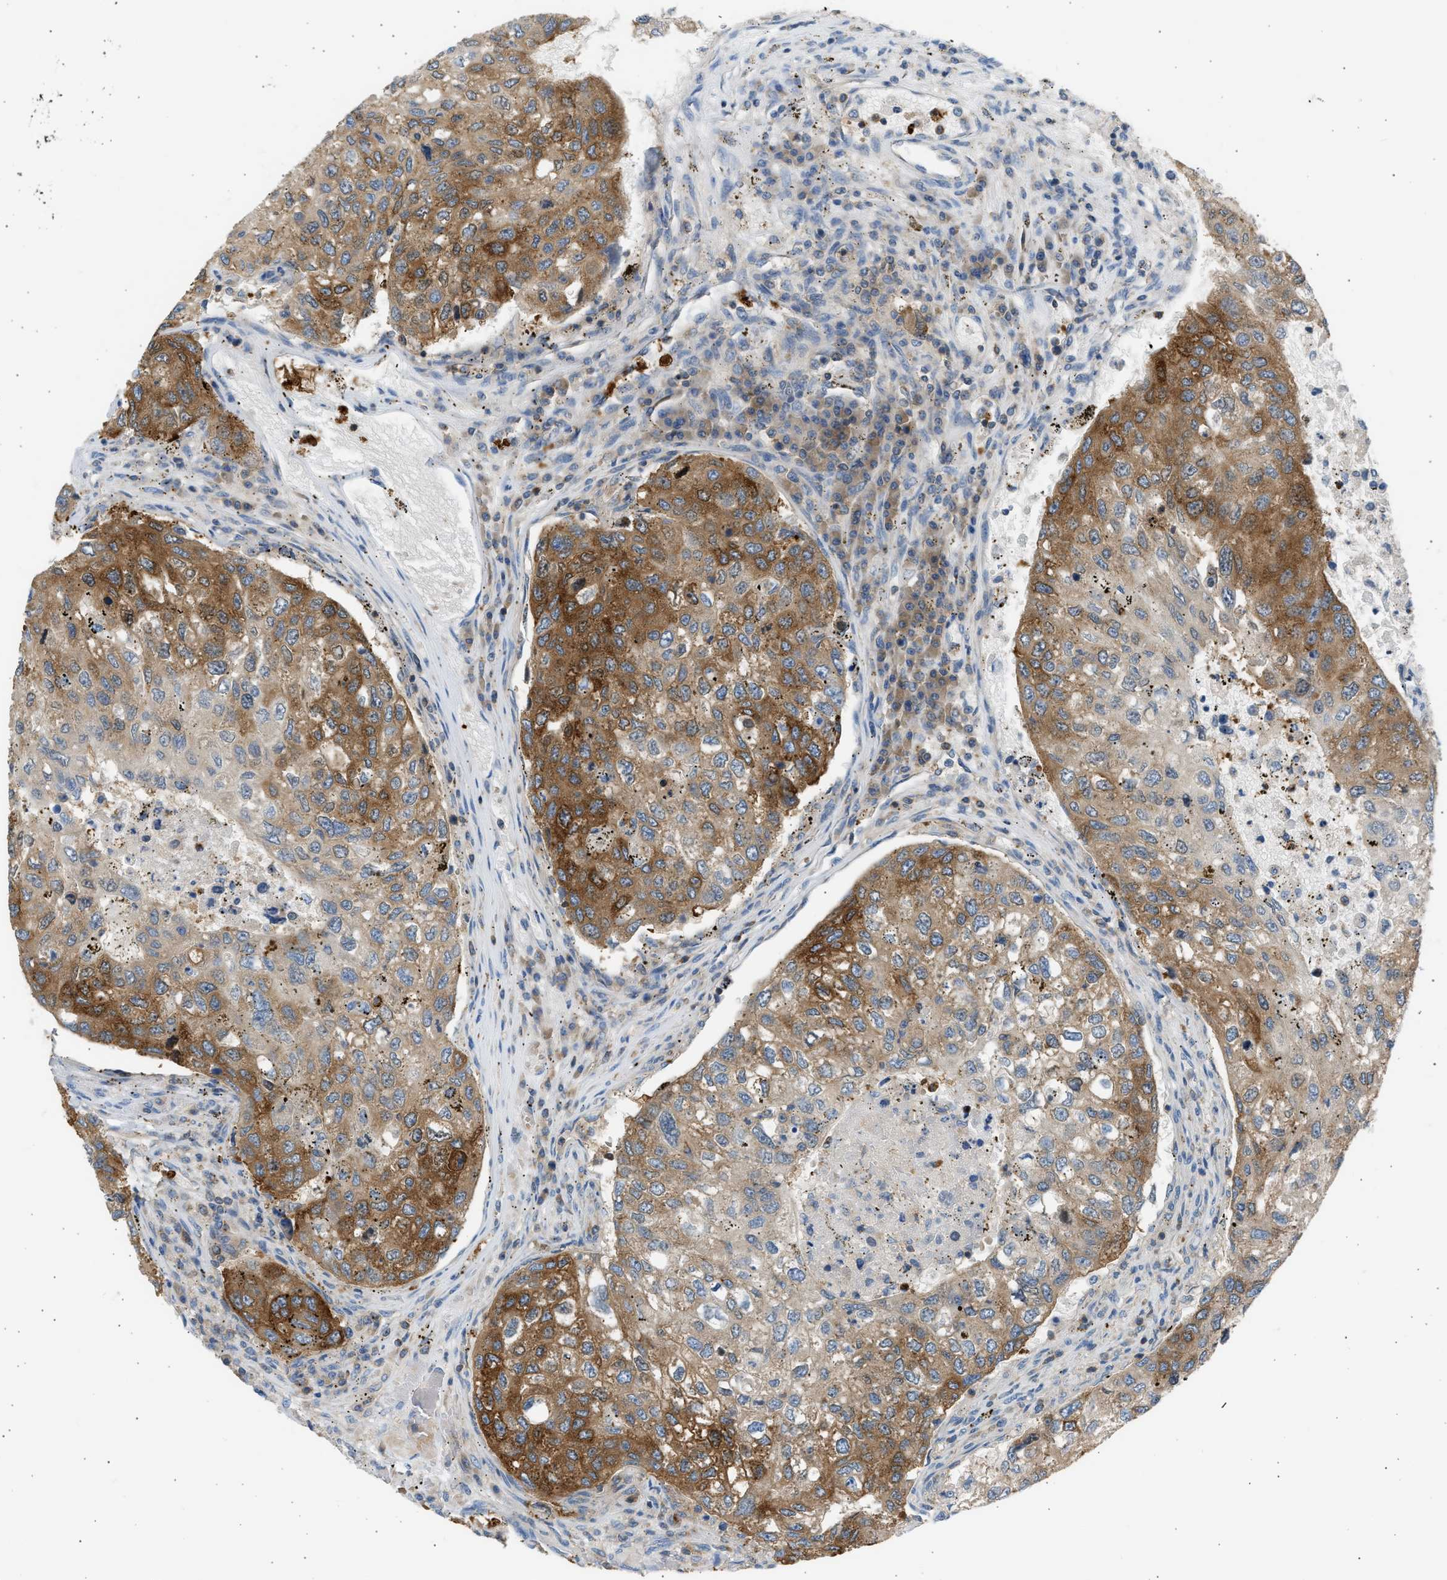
{"staining": {"intensity": "strong", "quantity": ">75%", "location": "cytoplasmic/membranous"}, "tissue": "urothelial cancer", "cell_type": "Tumor cells", "image_type": "cancer", "snomed": [{"axis": "morphology", "description": "Urothelial carcinoma, High grade"}, {"axis": "topography", "description": "Lymph node"}, {"axis": "topography", "description": "Urinary bladder"}], "caption": "Urothelial cancer tissue displays strong cytoplasmic/membranous expression in about >75% of tumor cells", "gene": "TRIM50", "patient": {"sex": "male", "age": 51}}